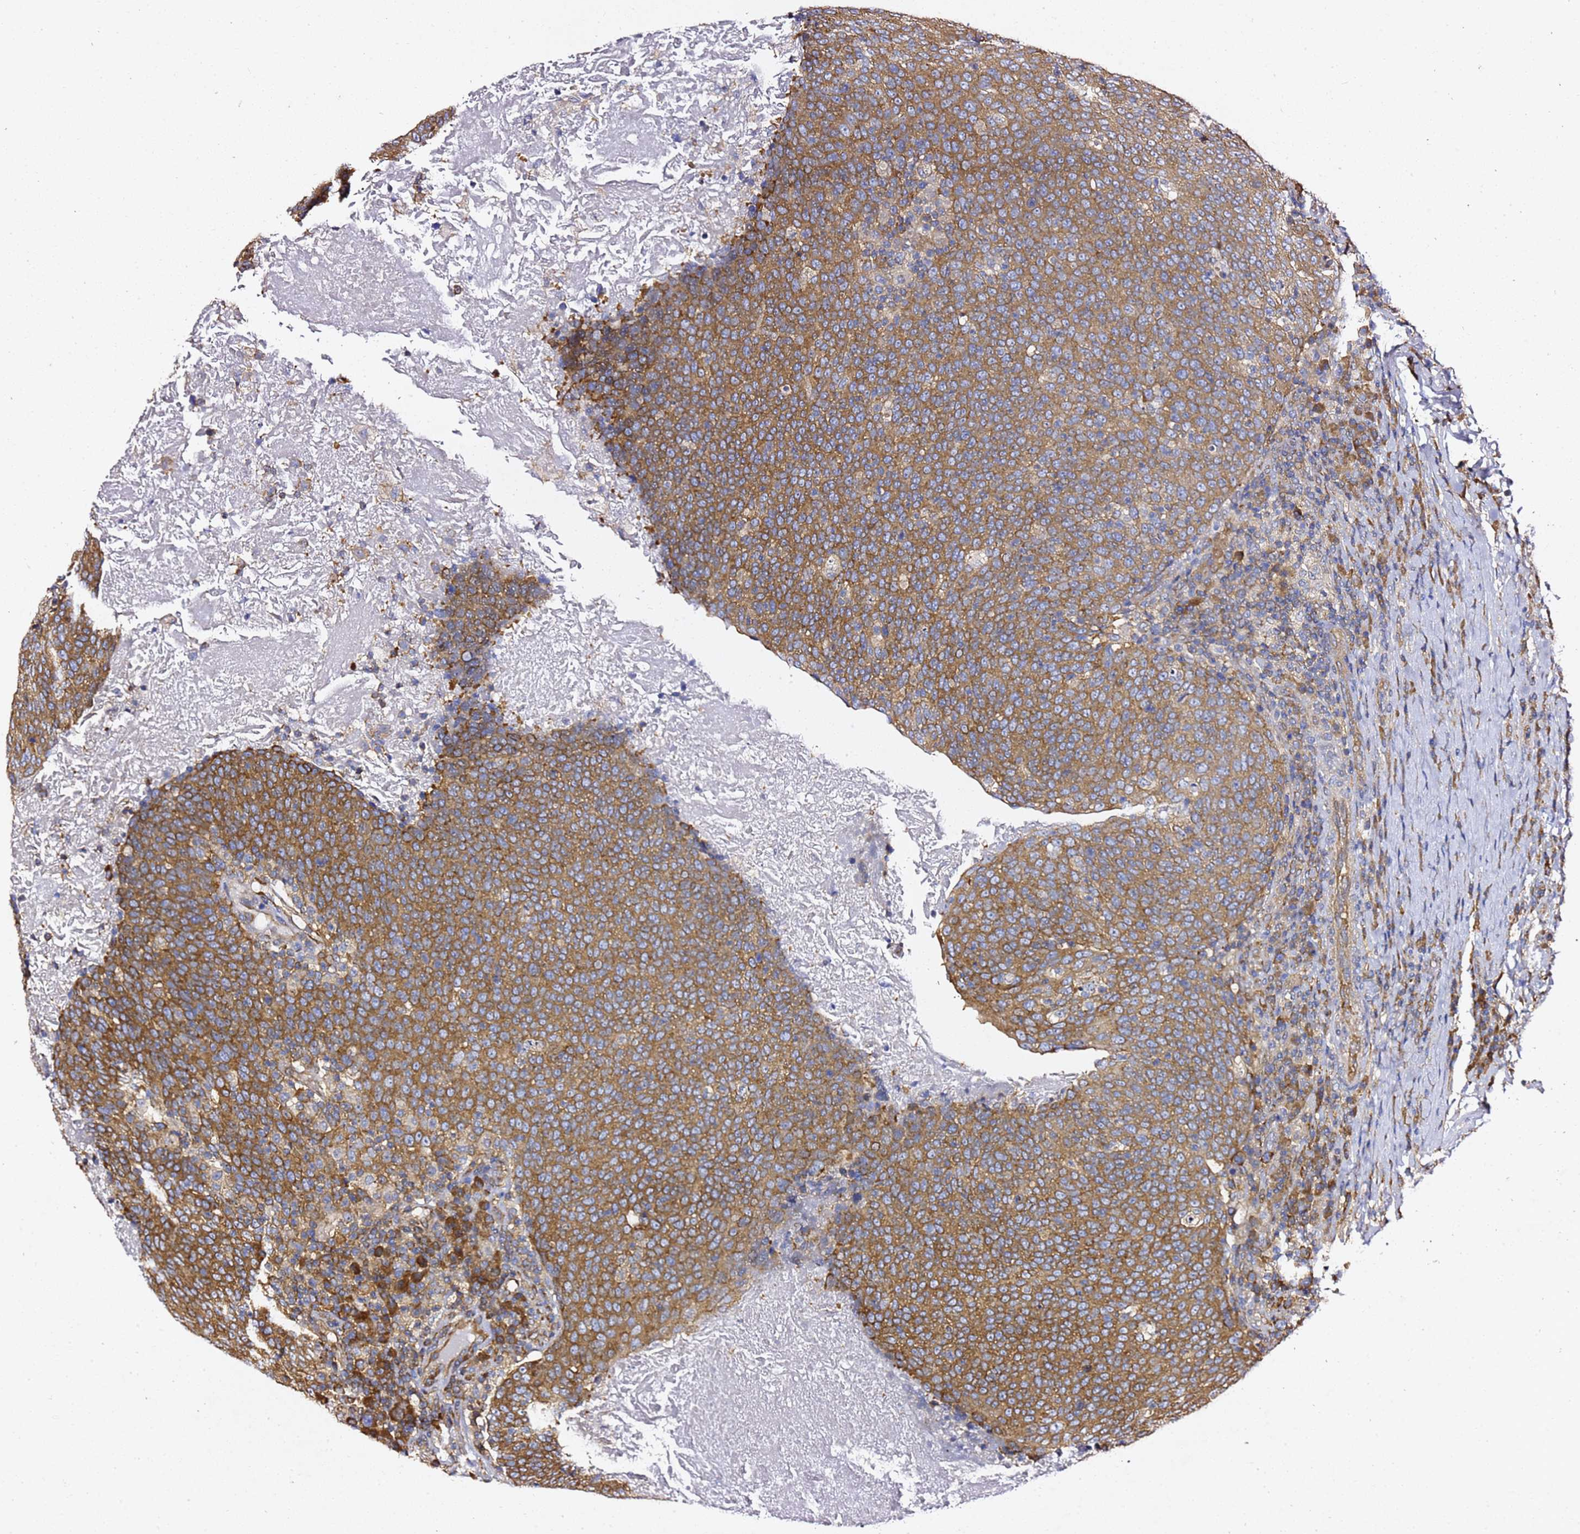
{"staining": {"intensity": "strong", "quantity": ">75%", "location": "cytoplasmic/membranous"}, "tissue": "head and neck cancer", "cell_type": "Tumor cells", "image_type": "cancer", "snomed": [{"axis": "morphology", "description": "Squamous cell carcinoma, NOS"}, {"axis": "morphology", "description": "Squamous cell carcinoma, metastatic, NOS"}, {"axis": "topography", "description": "Lymph node"}, {"axis": "topography", "description": "Head-Neck"}], "caption": "The immunohistochemical stain shows strong cytoplasmic/membranous expression in tumor cells of head and neck cancer (metastatic squamous cell carcinoma) tissue. The protein is shown in brown color, while the nuclei are stained blue.", "gene": "TPST1", "patient": {"sex": "male", "age": 62}}